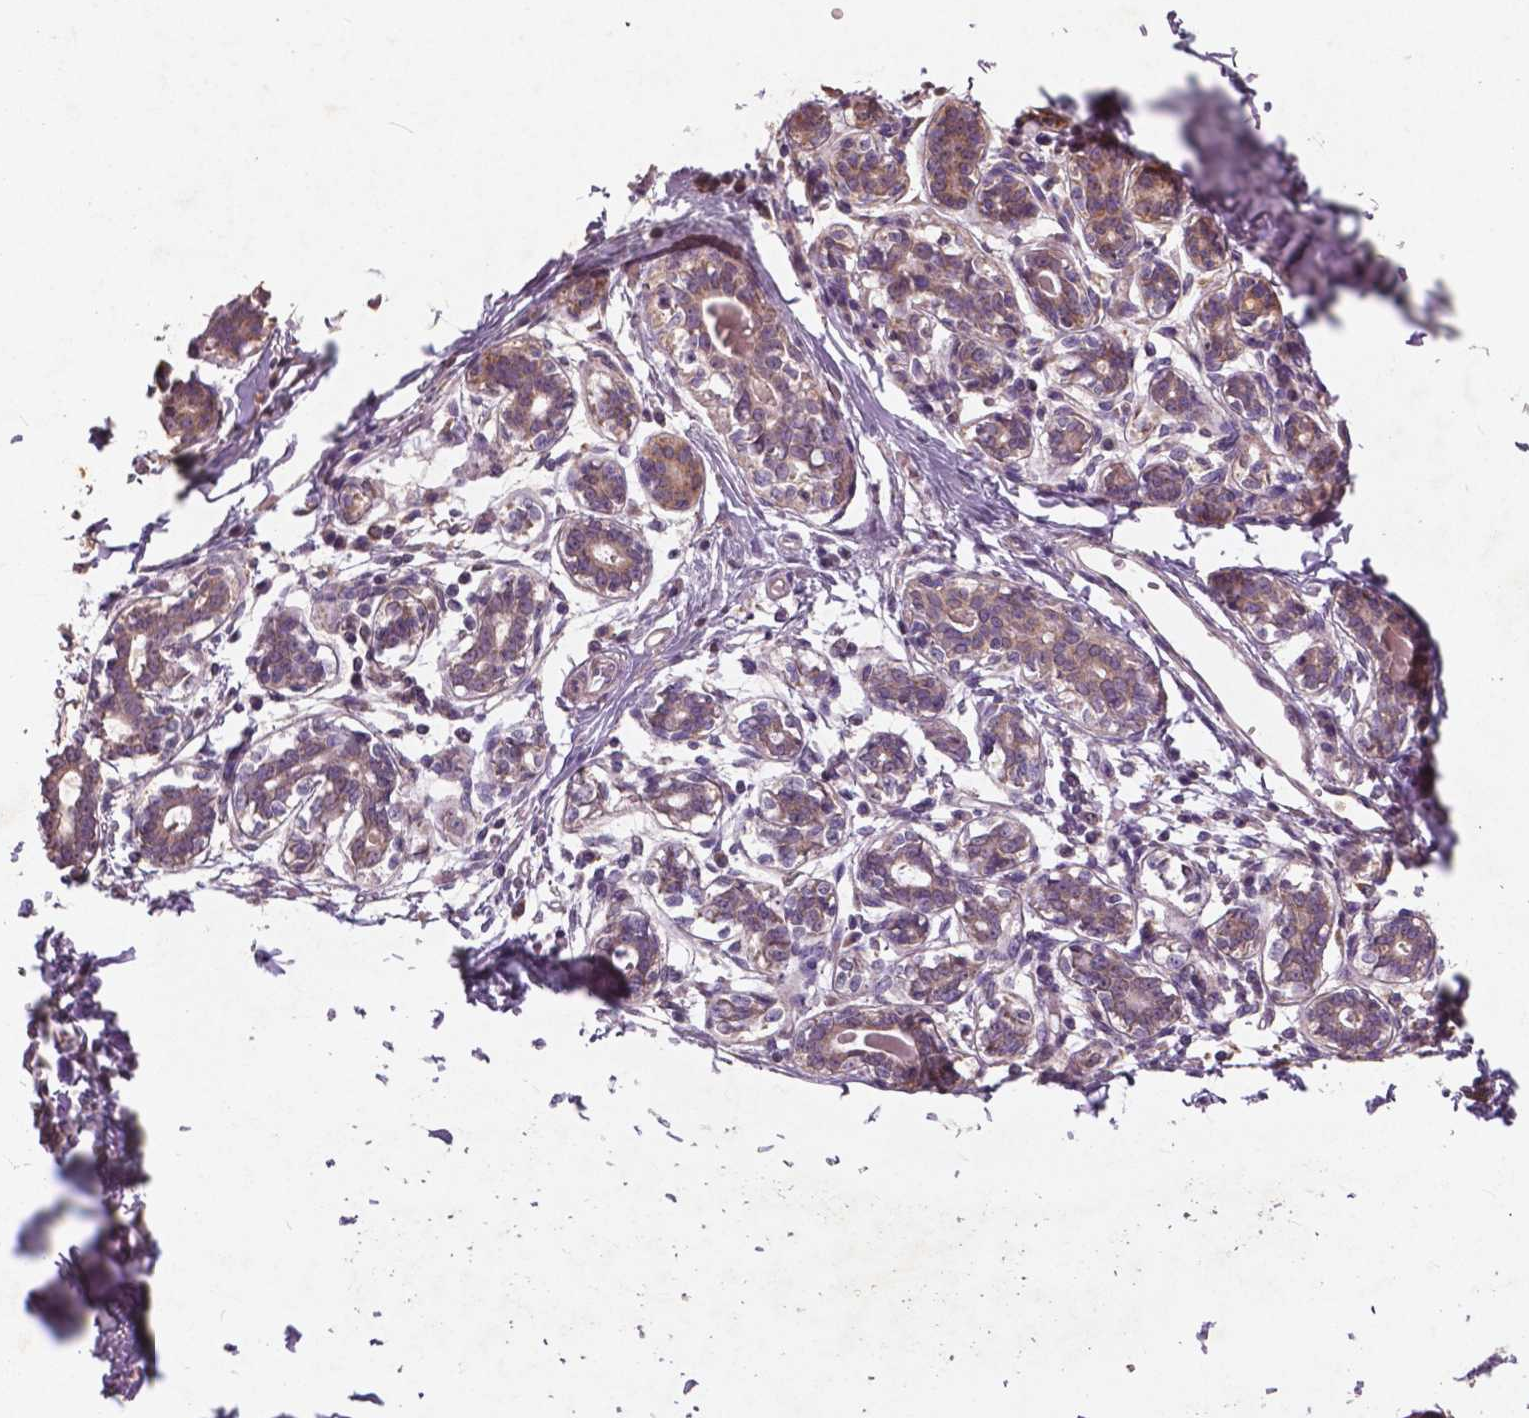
{"staining": {"intensity": "moderate", "quantity": ">75%", "location": "nuclear"}, "tissue": "breast", "cell_type": "Adipocytes", "image_type": "normal", "snomed": [{"axis": "morphology", "description": "Normal tissue, NOS"}, {"axis": "topography", "description": "Skin"}, {"axis": "topography", "description": "Breast"}], "caption": "Immunohistochemistry of normal breast shows medium levels of moderate nuclear positivity in approximately >75% of adipocytes.", "gene": "ST6GALNAC5", "patient": {"sex": "female", "age": 43}}